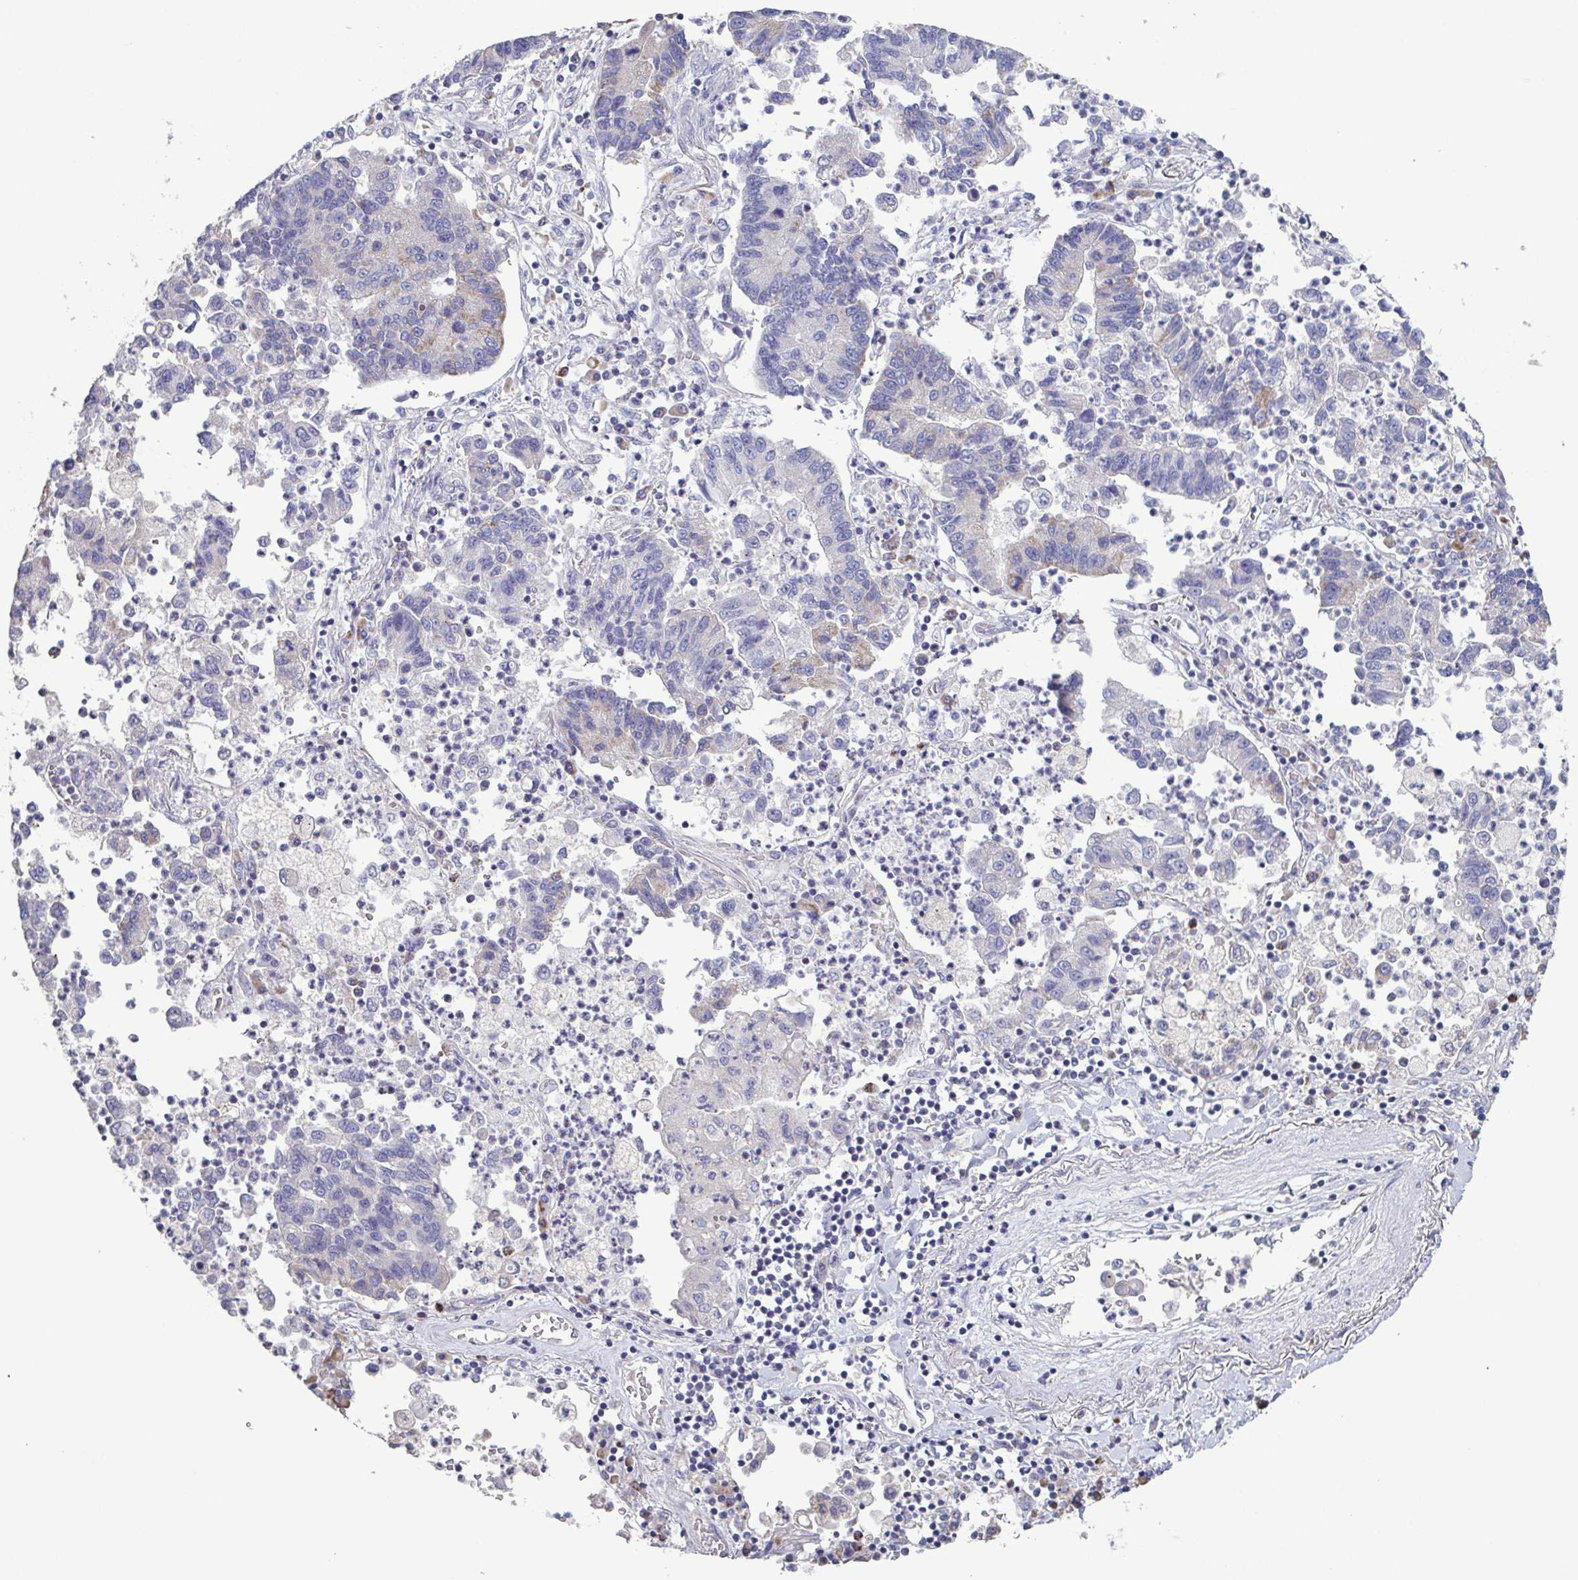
{"staining": {"intensity": "negative", "quantity": "none", "location": "none"}, "tissue": "lung cancer", "cell_type": "Tumor cells", "image_type": "cancer", "snomed": [{"axis": "morphology", "description": "Adenocarcinoma, NOS"}, {"axis": "topography", "description": "Lung"}], "caption": "There is no significant staining in tumor cells of lung adenocarcinoma.", "gene": "GLDC", "patient": {"sex": "female", "age": 57}}